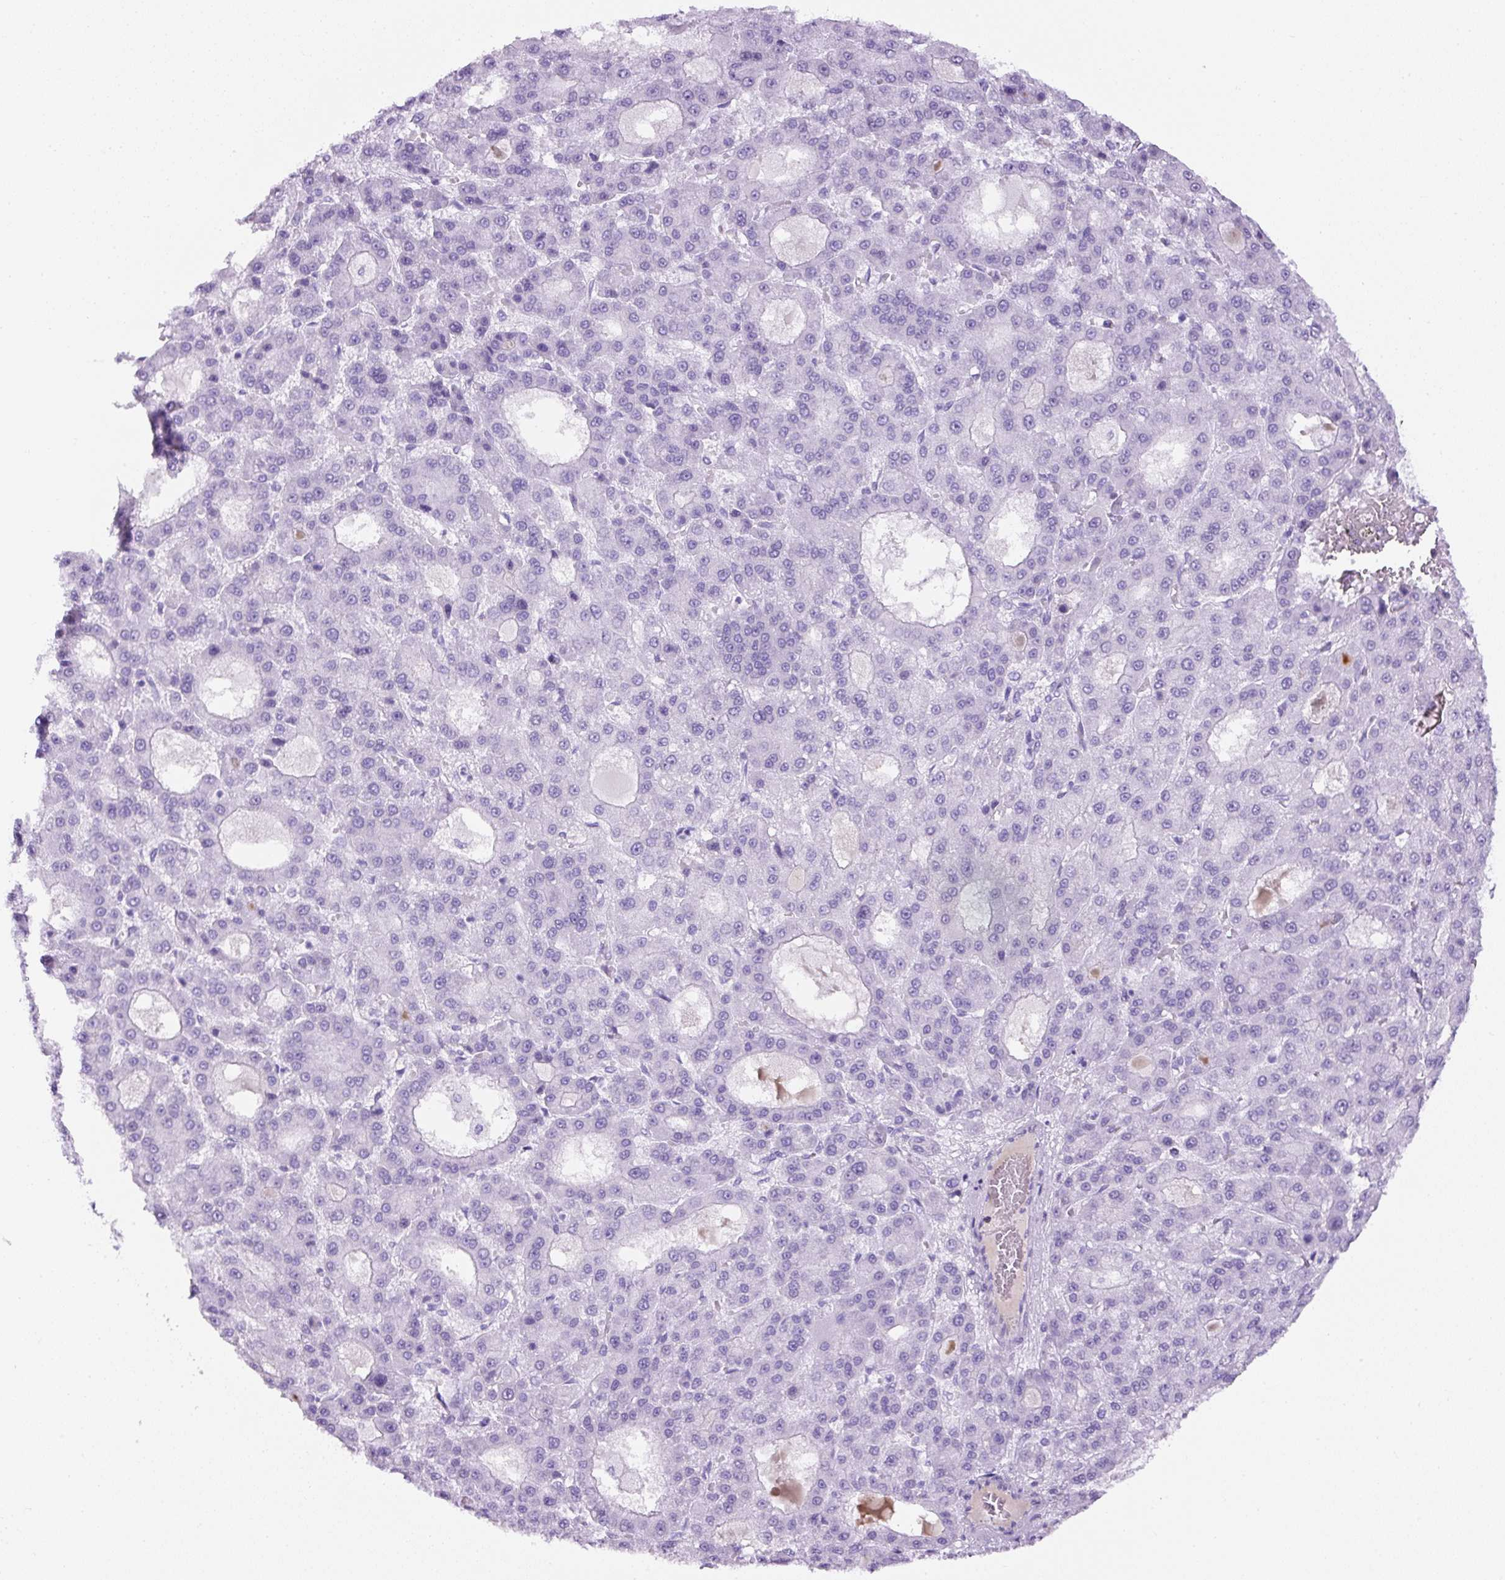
{"staining": {"intensity": "negative", "quantity": "none", "location": "none"}, "tissue": "liver cancer", "cell_type": "Tumor cells", "image_type": "cancer", "snomed": [{"axis": "morphology", "description": "Carcinoma, Hepatocellular, NOS"}, {"axis": "topography", "description": "Liver"}], "caption": "The immunohistochemistry photomicrograph has no significant expression in tumor cells of hepatocellular carcinoma (liver) tissue.", "gene": "TMEM200B", "patient": {"sex": "male", "age": 70}}